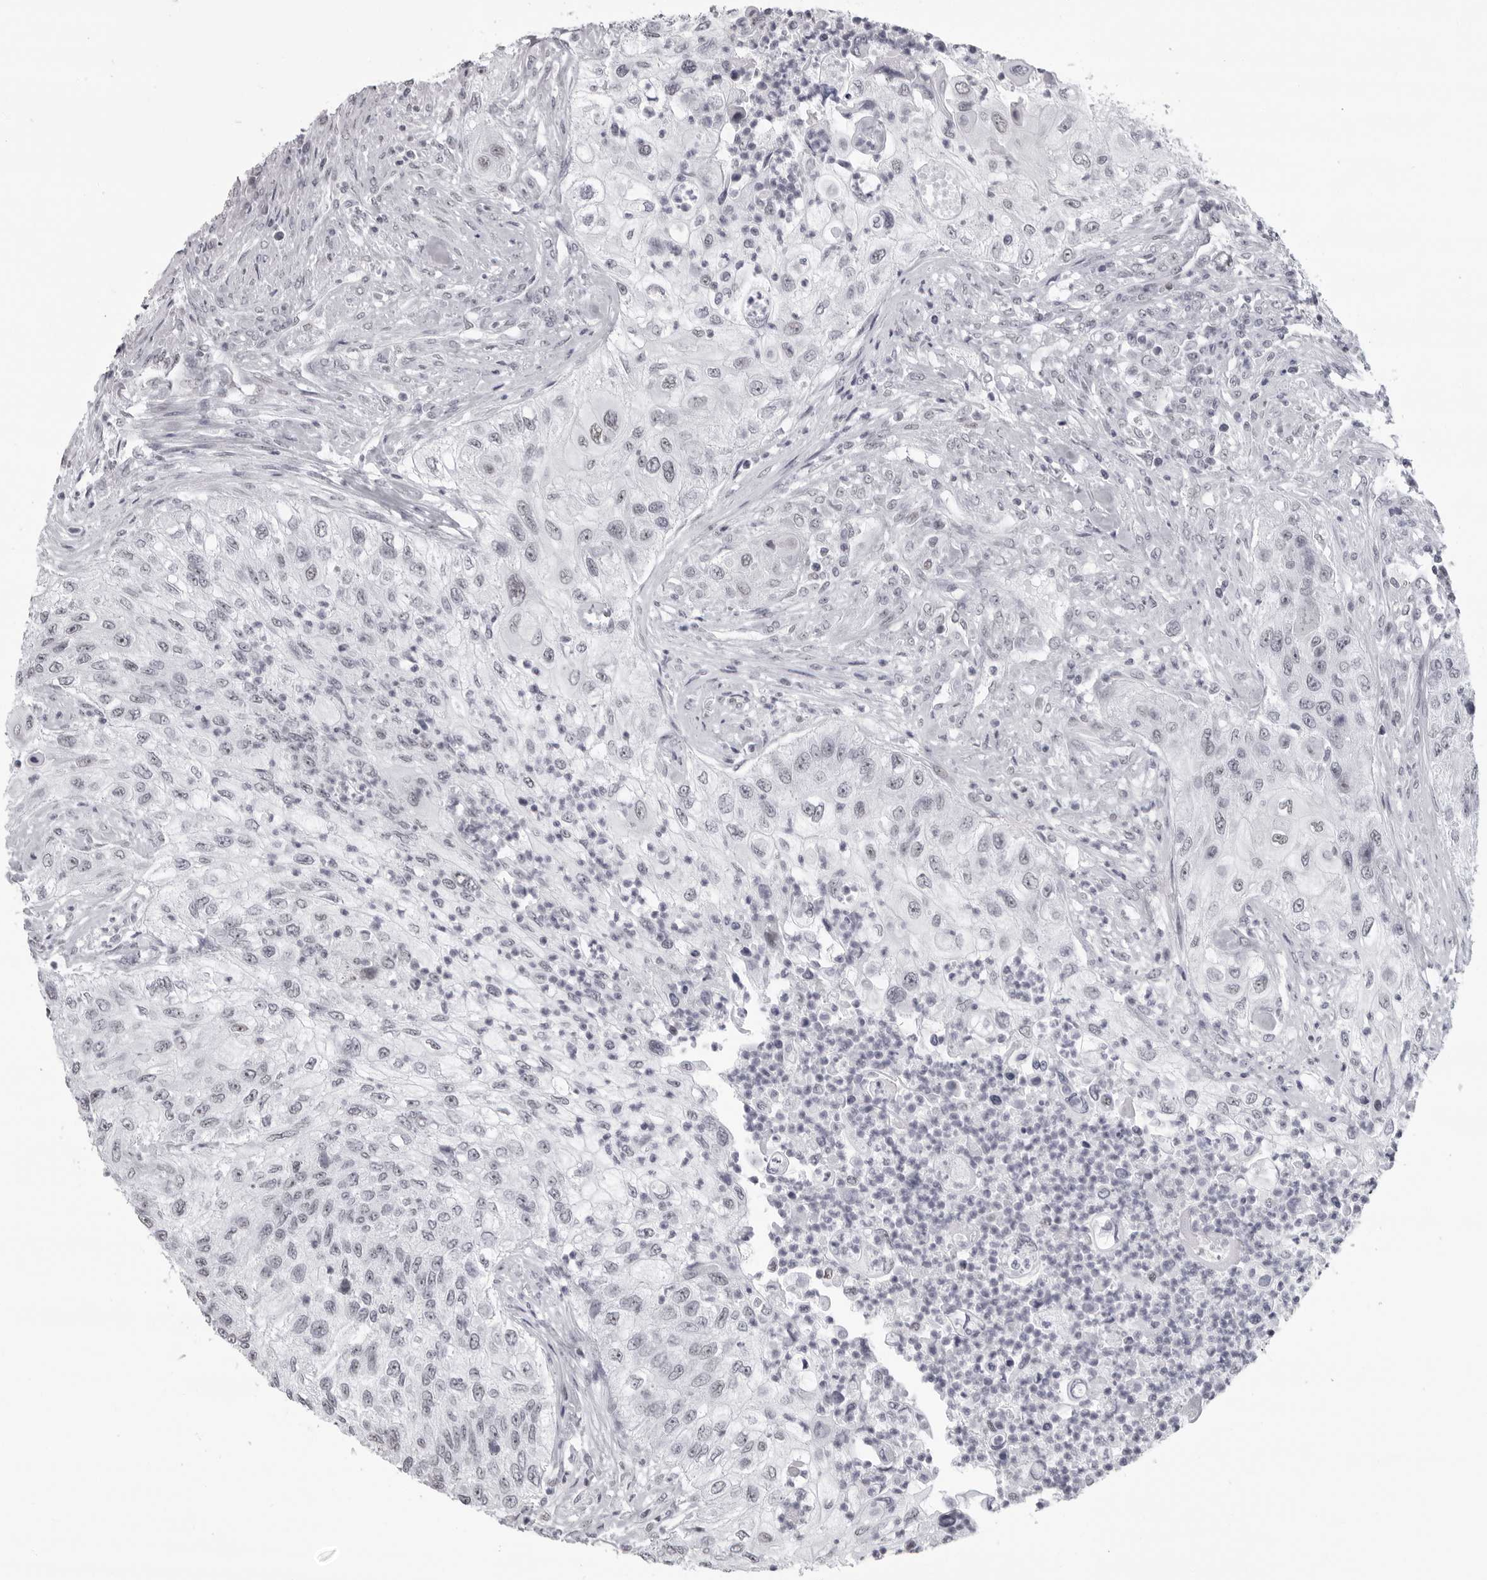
{"staining": {"intensity": "negative", "quantity": "none", "location": "none"}, "tissue": "urothelial cancer", "cell_type": "Tumor cells", "image_type": "cancer", "snomed": [{"axis": "morphology", "description": "Urothelial carcinoma, High grade"}, {"axis": "topography", "description": "Urinary bladder"}], "caption": "Tumor cells are negative for protein expression in human urothelial carcinoma (high-grade).", "gene": "ESPN", "patient": {"sex": "female", "age": 60}}